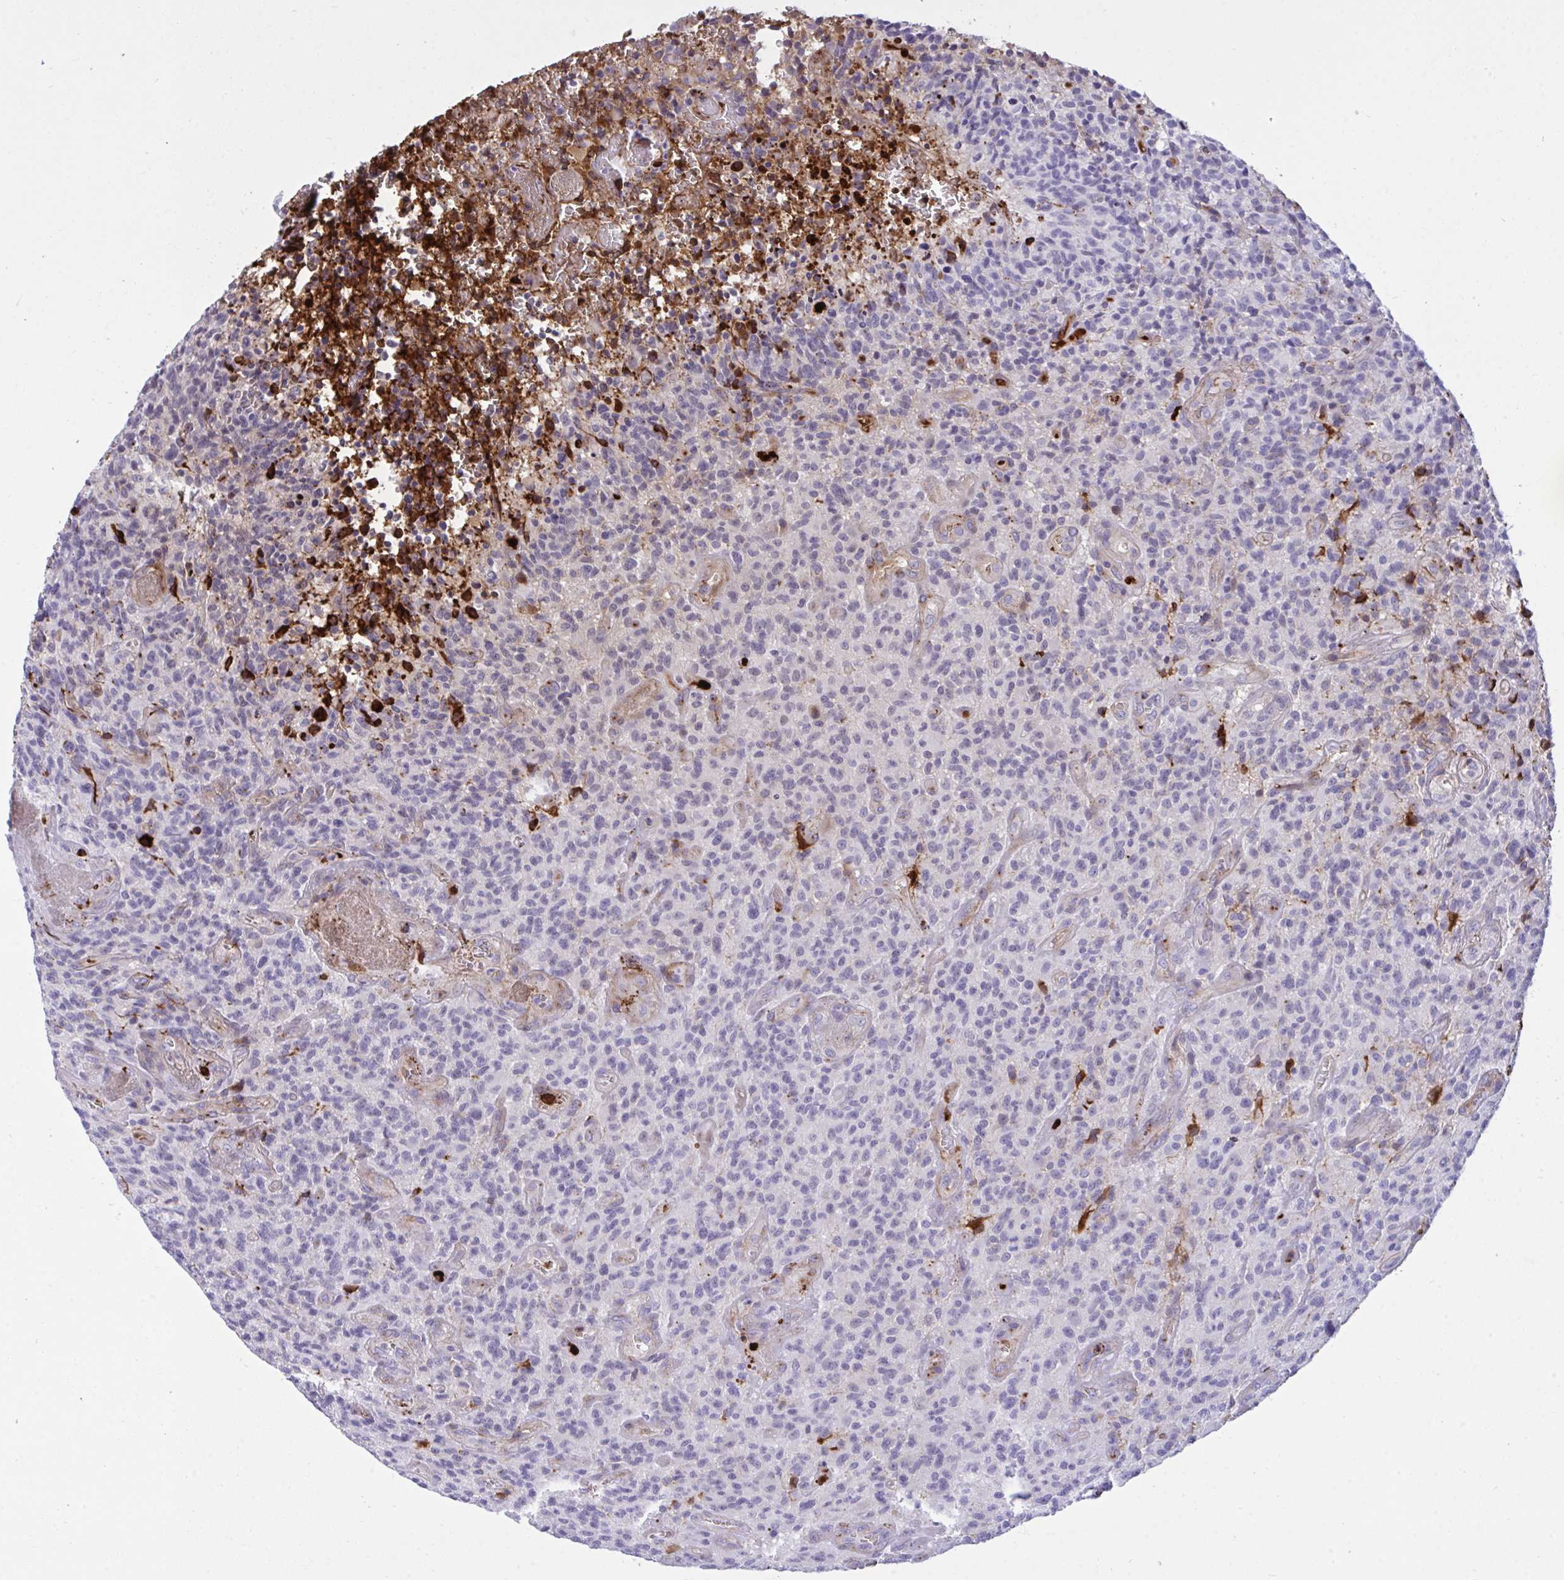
{"staining": {"intensity": "negative", "quantity": "none", "location": "none"}, "tissue": "glioma", "cell_type": "Tumor cells", "image_type": "cancer", "snomed": [{"axis": "morphology", "description": "Glioma, malignant, High grade"}, {"axis": "topography", "description": "Brain"}], "caption": "IHC of human malignant high-grade glioma displays no staining in tumor cells. (DAB IHC, high magnification).", "gene": "F2", "patient": {"sex": "male", "age": 76}}